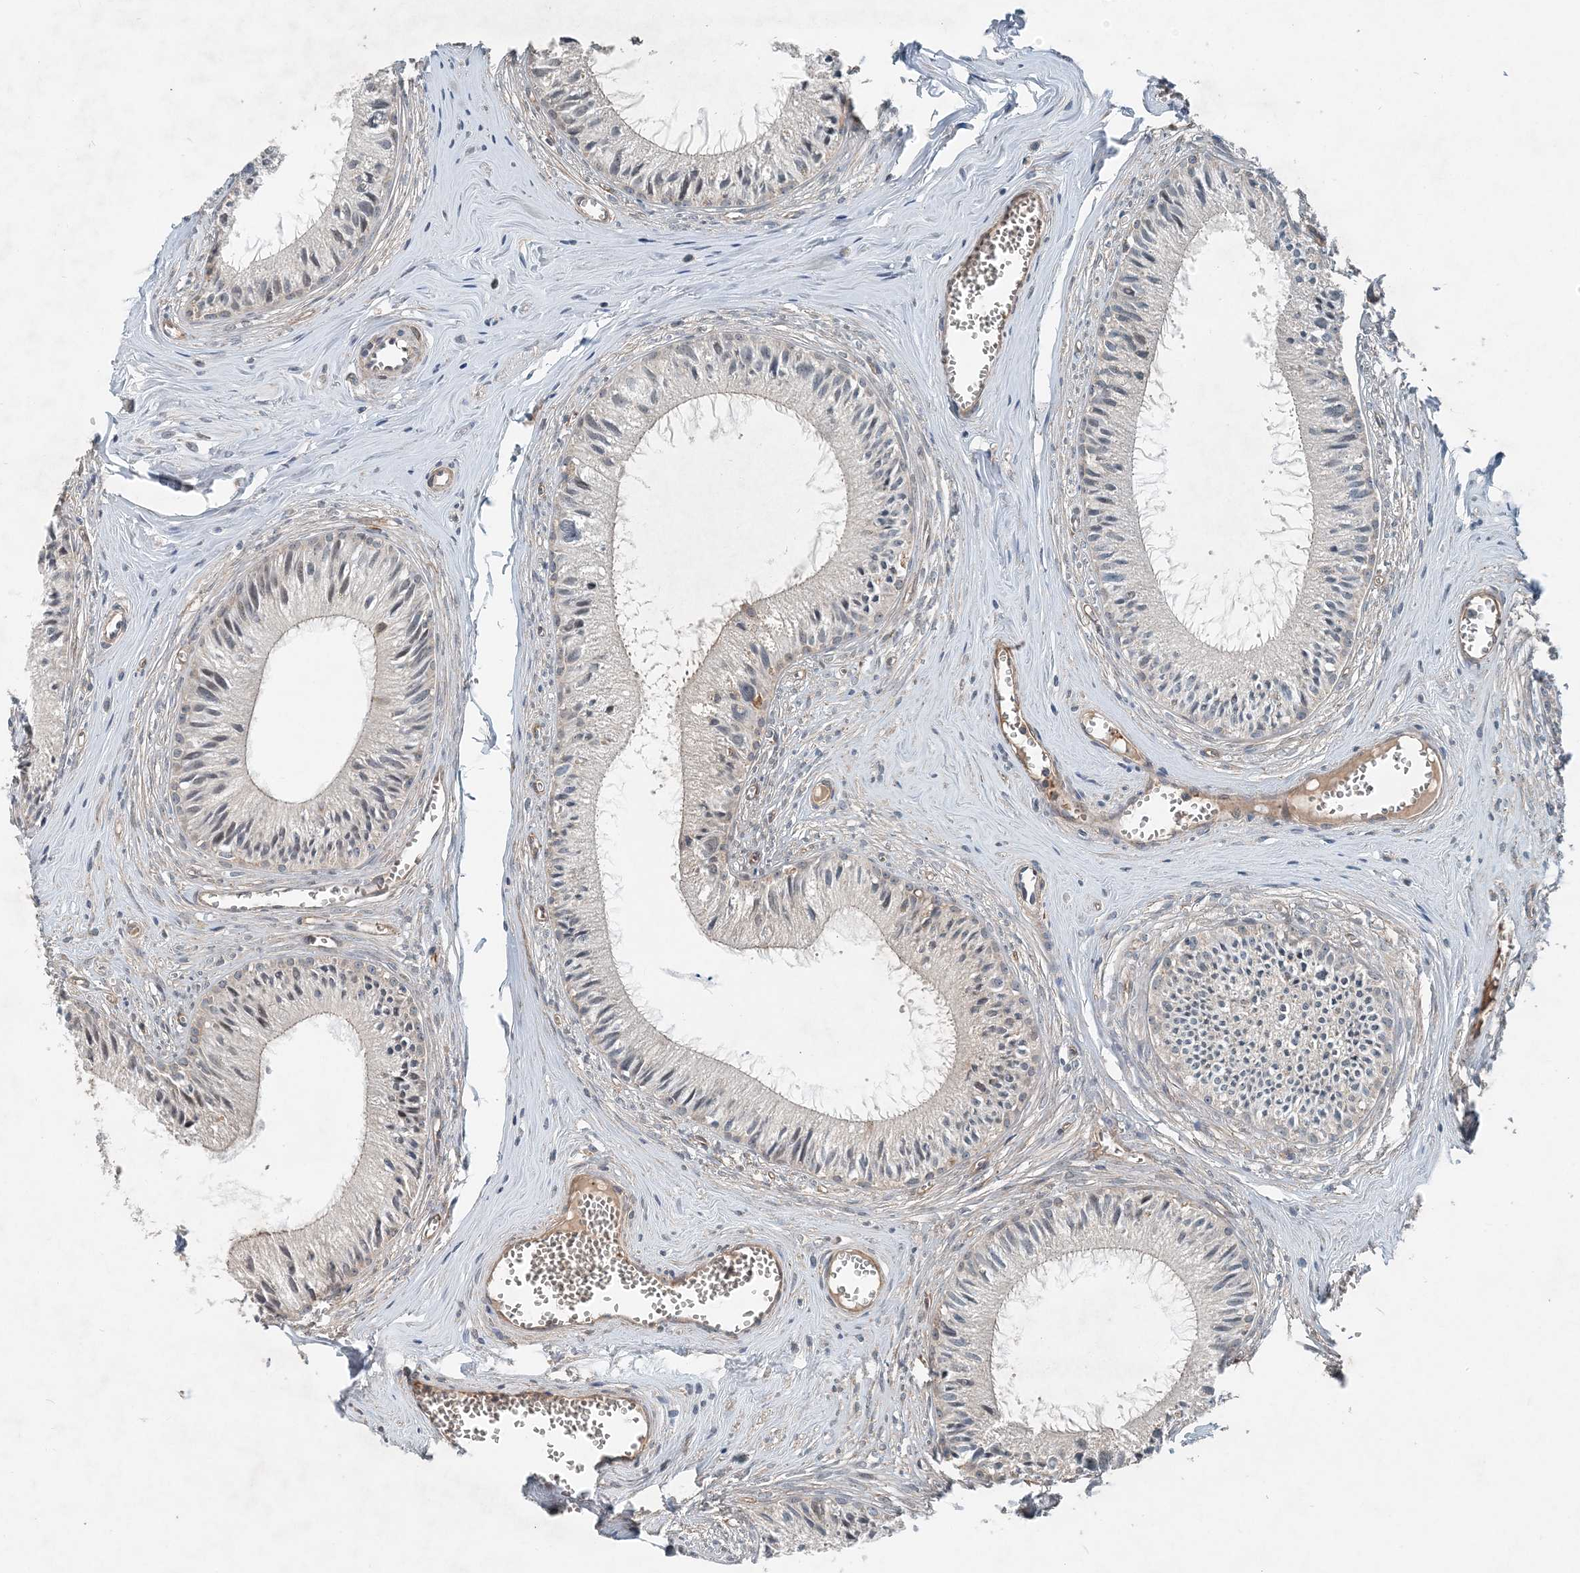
{"staining": {"intensity": "moderate", "quantity": "<25%", "location": "cytoplasmic/membranous"}, "tissue": "epididymis", "cell_type": "Glandular cells", "image_type": "normal", "snomed": [{"axis": "morphology", "description": "Normal tissue, NOS"}, {"axis": "topography", "description": "Epididymis"}], "caption": "Protein expression analysis of normal human epididymis reveals moderate cytoplasmic/membranous staining in about <25% of glandular cells. (DAB = brown stain, brightfield microscopy at high magnification).", "gene": "SMPD3", "patient": {"sex": "male", "age": 36}}